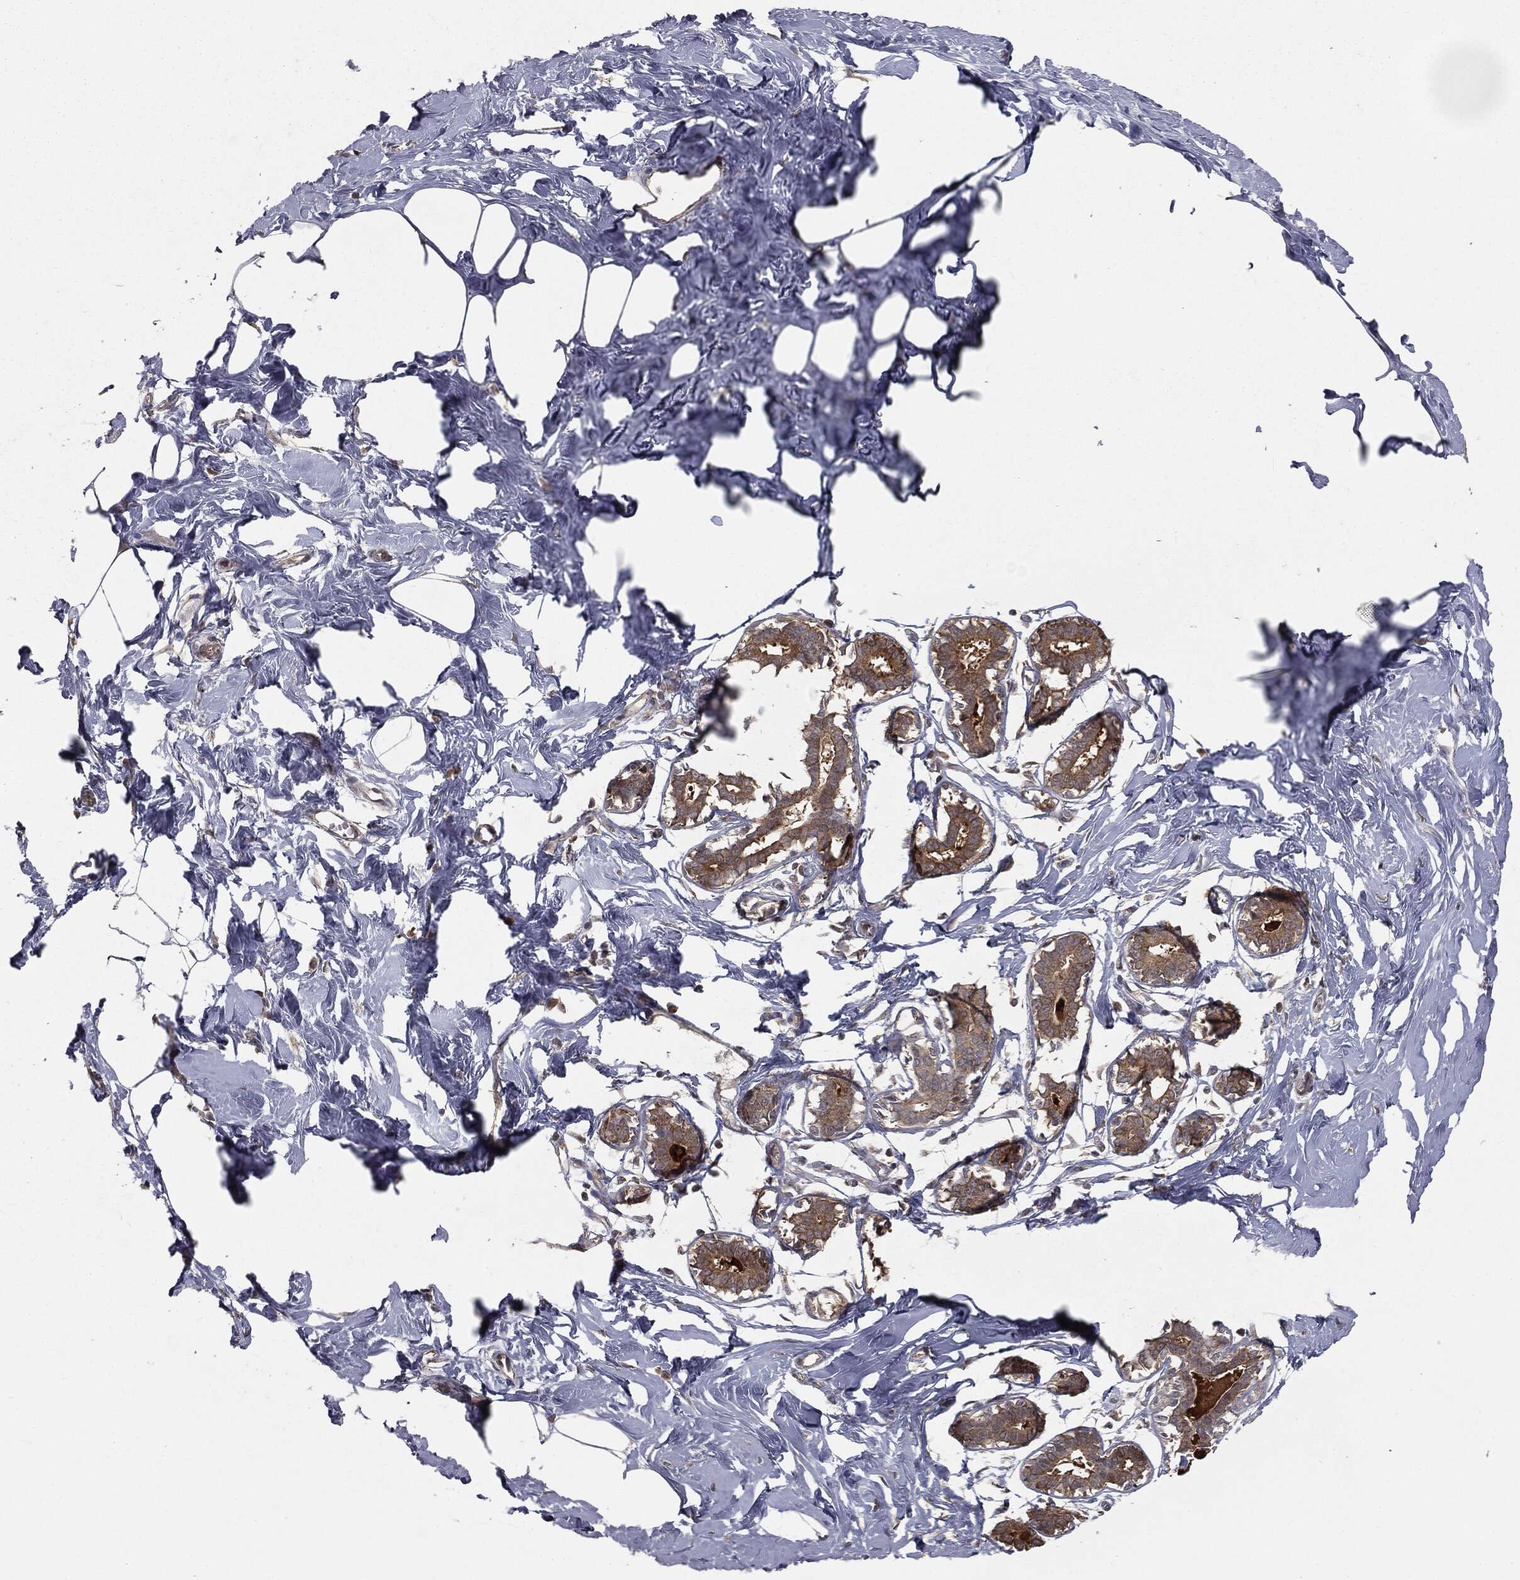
{"staining": {"intensity": "negative", "quantity": "none", "location": "none"}, "tissue": "breast", "cell_type": "Adipocytes", "image_type": "normal", "snomed": [{"axis": "morphology", "description": "Normal tissue, NOS"}, {"axis": "morphology", "description": "Lobular carcinoma, in situ"}, {"axis": "topography", "description": "Breast"}], "caption": "The IHC image has no significant staining in adipocytes of breast.", "gene": "FBXO7", "patient": {"sex": "female", "age": 35}}